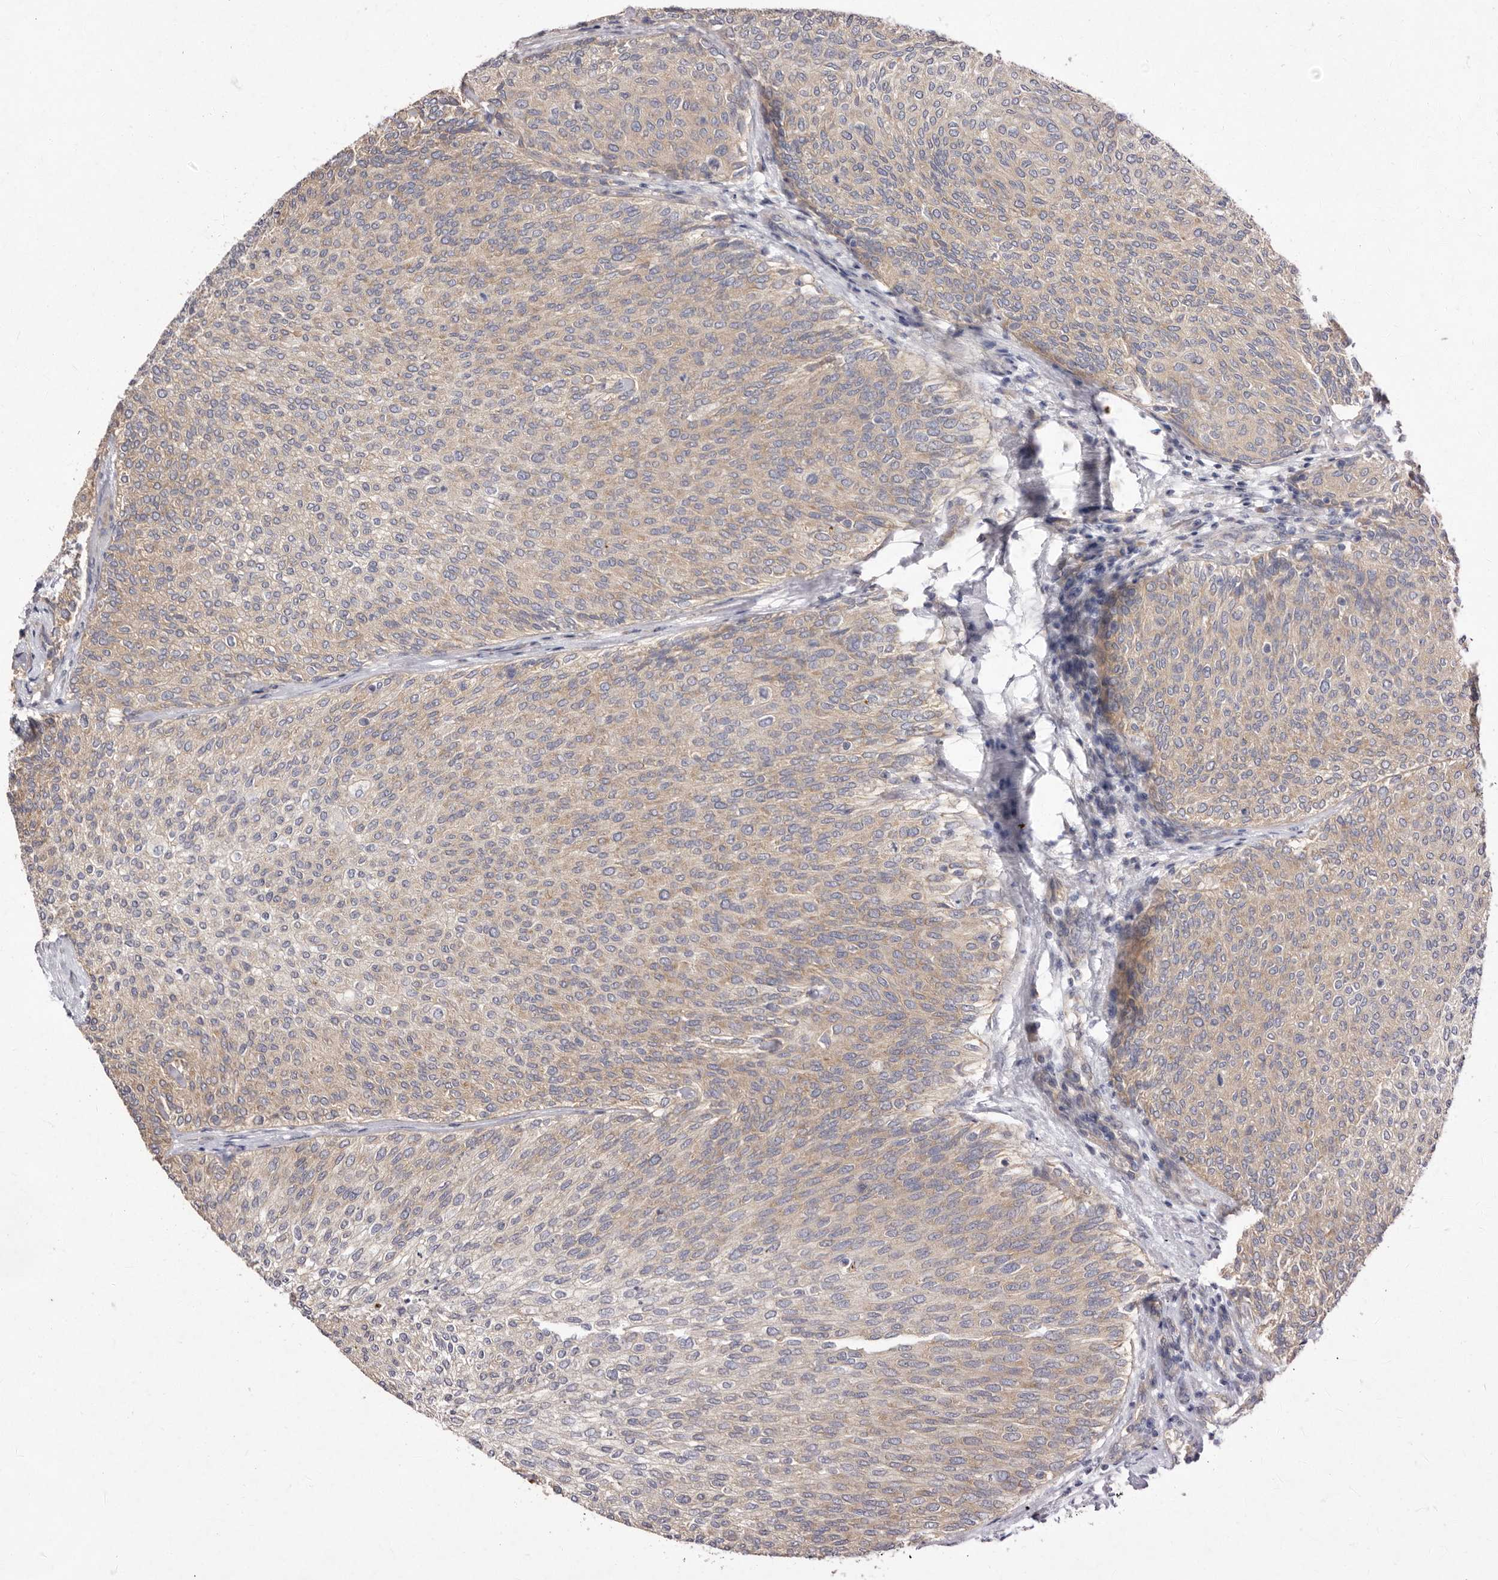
{"staining": {"intensity": "weak", "quantity": "25%-75%", "location": "cytoplasmic/membranous"}, "tissue": "urothelial cancer", "cell_type": "Tumor cells", "image_type": "cancer", "snomed": [{"axis": "morphology", "description": "Urothelial carcinoma, Low grade"}, {"axis": "topography", "description": "Urinary bladder"}], "caption": "This micrograph displays IHC staining of urothelial cancer, with low weak cytoplasmic/membranous expression in about 25%-75% of tumor cells.", "gene": "FAM167B", "patient": {"sex": "female", "age": 79}}